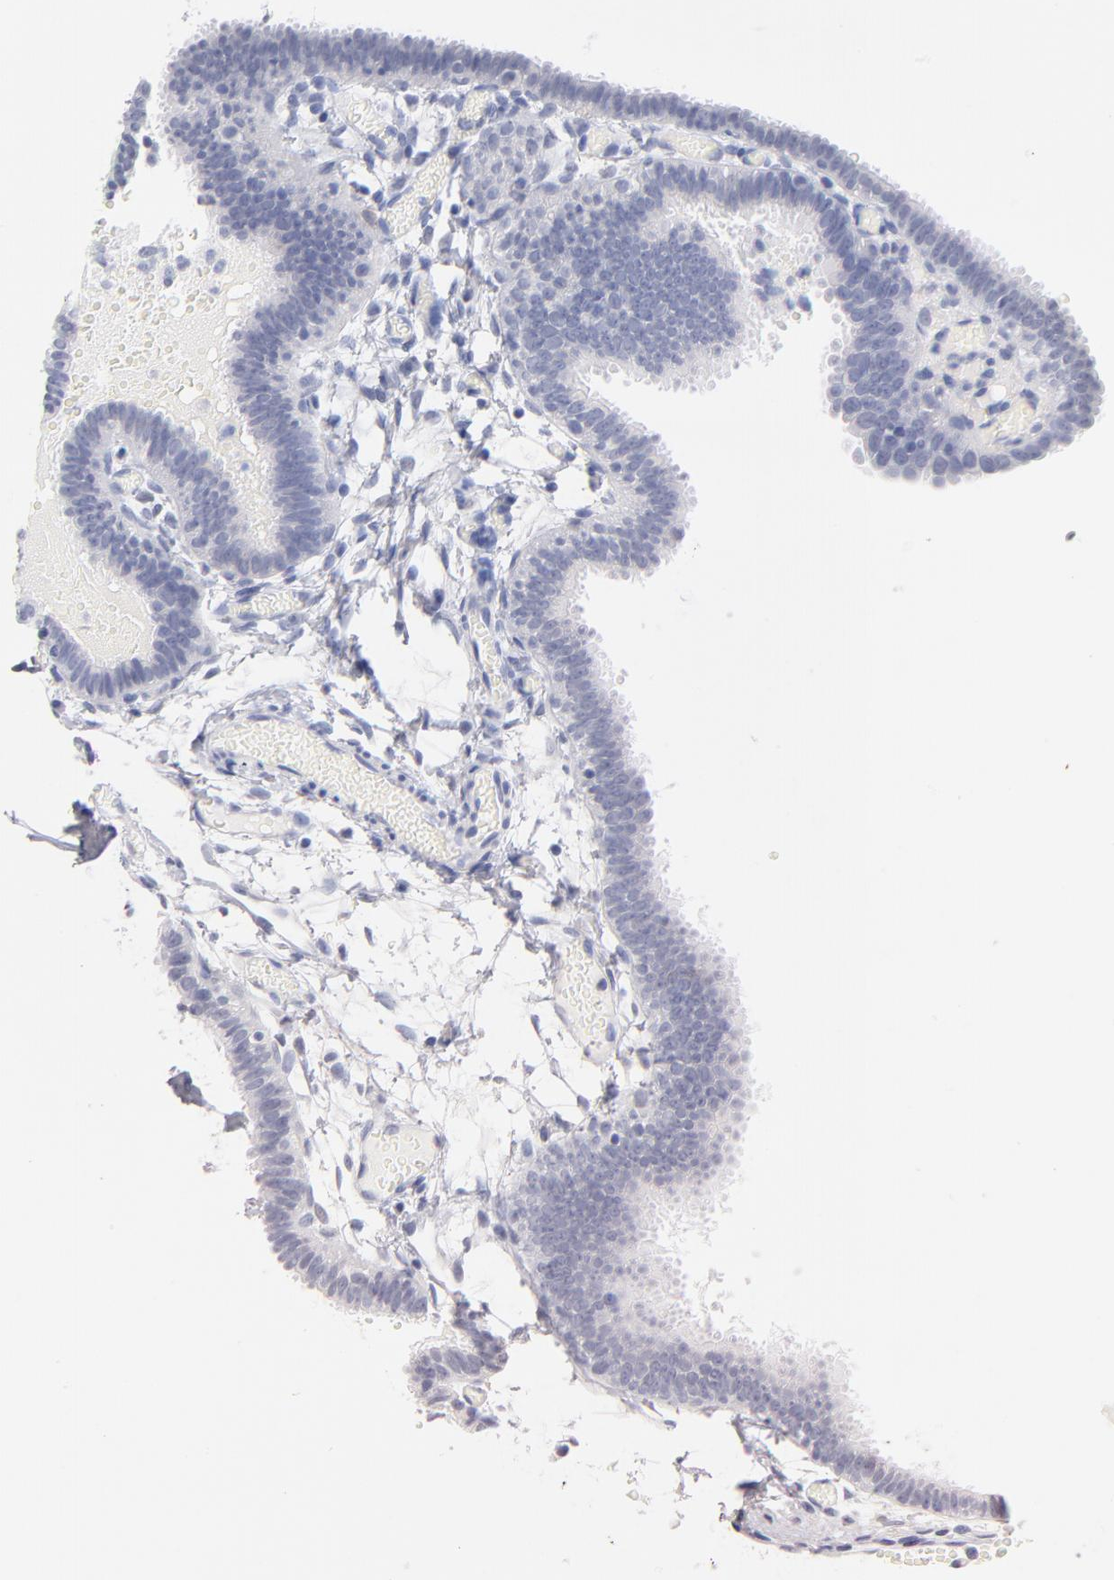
{"staining": {"intensity": "negative", "quantity": "none", "location": "none"}, "tissue": "fallopian tube", "cell_type": "Glandular cells", "image_type": "normal", "snomed": [{"axis": "morphology", "description": "Normal tissue, NOS"}, {"axis": "topography", "description": "Fallopian tube"}], "caption": "DAB immunohistochemical staining of unremarkable fallopian tube shows no significant staining in glandular cells. Brightfield microscopy of IHC stained with DAB (3,3'-diaminobenzidine) (brown) and hematoxylin (blue), captured at high magnification.", "gene": "KHNYN", "patient": {"sex": "female", "age": 29}}